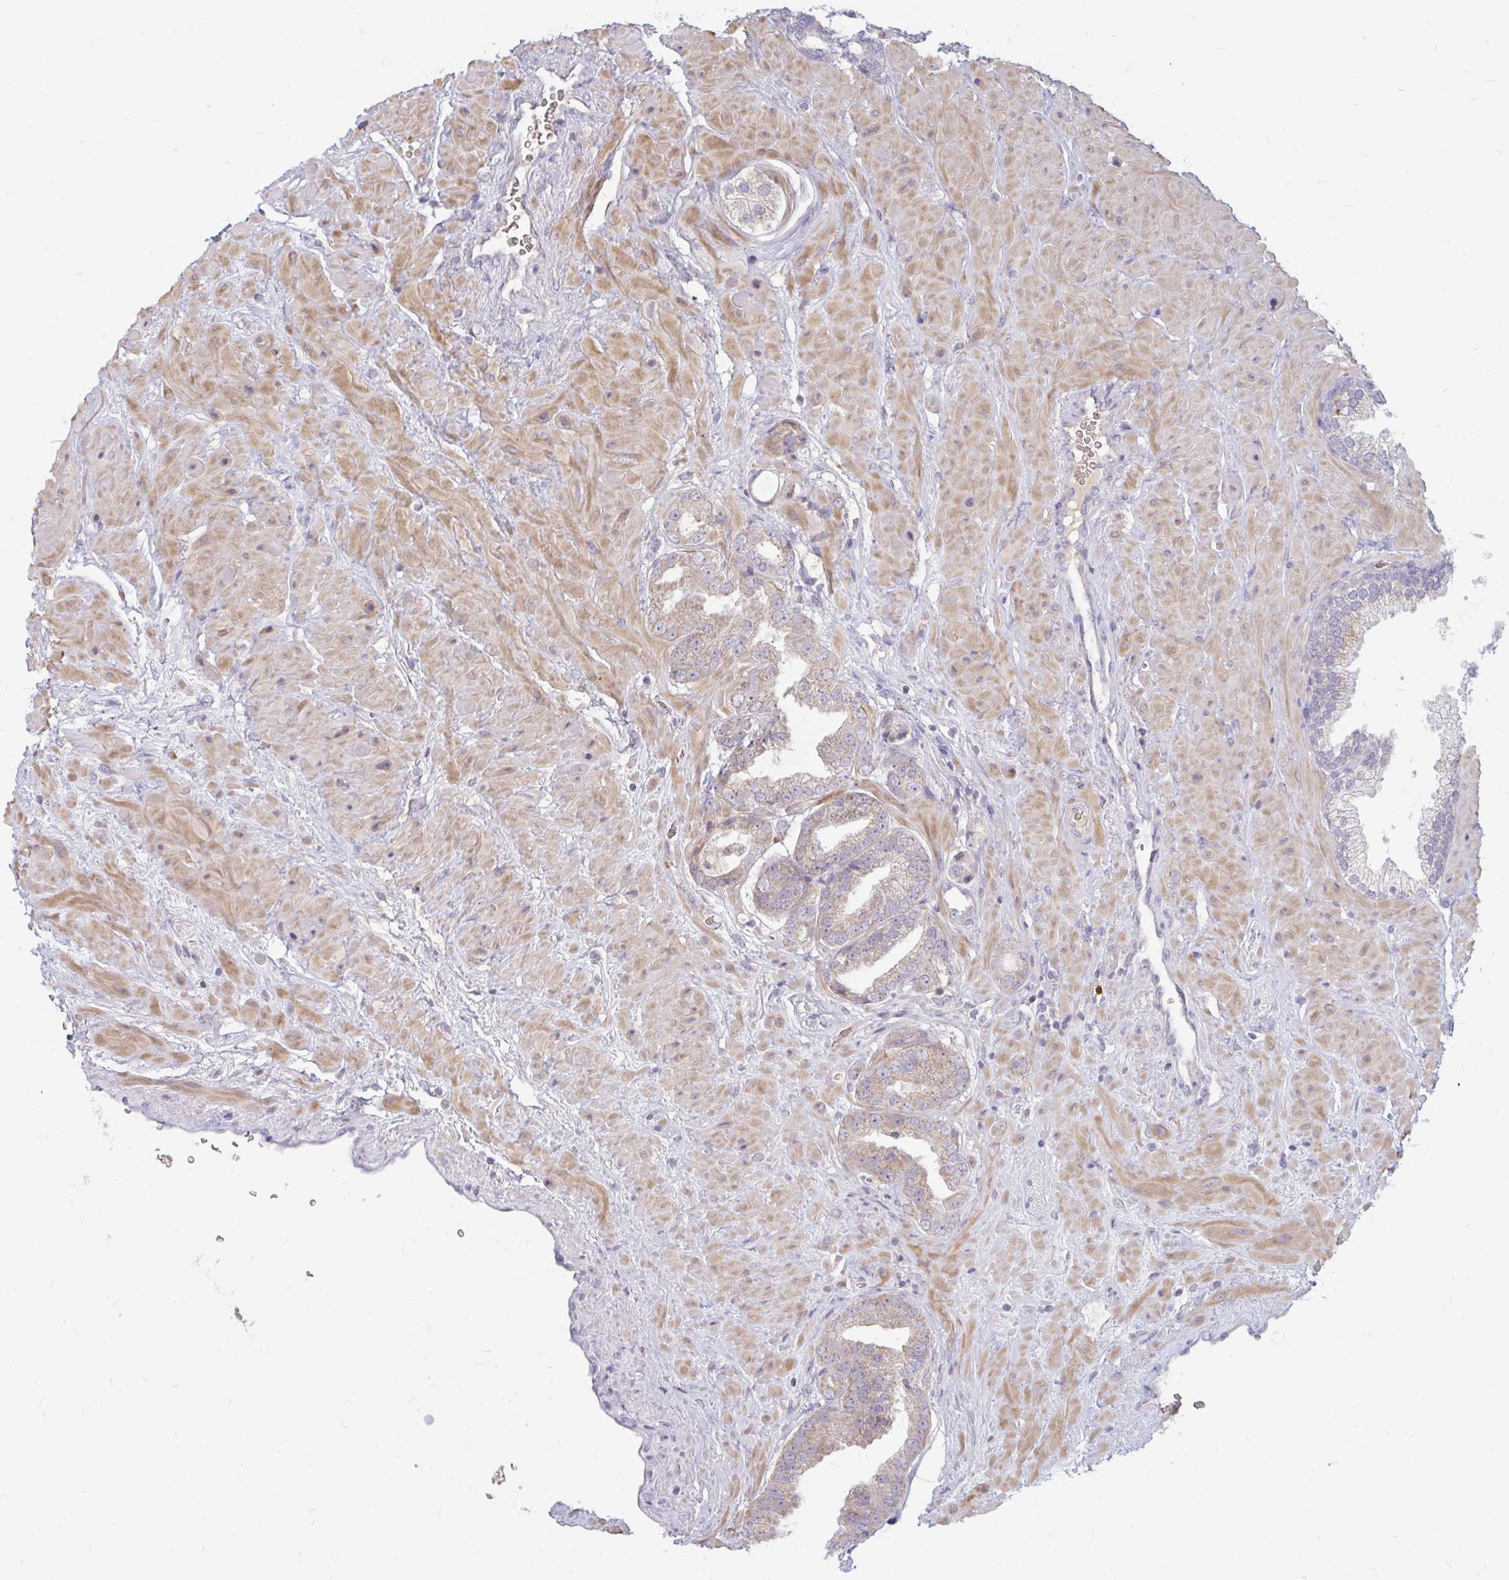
{"staining": {"intensity": "weak", "quantity": "<25%", "location": "cytoplasmic/membranous"}, "tissue": "prostate cancer", "cell_type": "Tumor cells", "image_type": "cancer", "snomed": [{"axis": "morphology", "description": "Adenocarcinoma, High grade"}, {"axis": "topography", "description": "Prostate"}], "caption": "Histopathology image shows no significant protein positivity in tumor cells of prostate cancer (adenocarcinoma (high-grade)).", "gene": "RAB33A", "patient": {"sex": "male", "age": 68}}